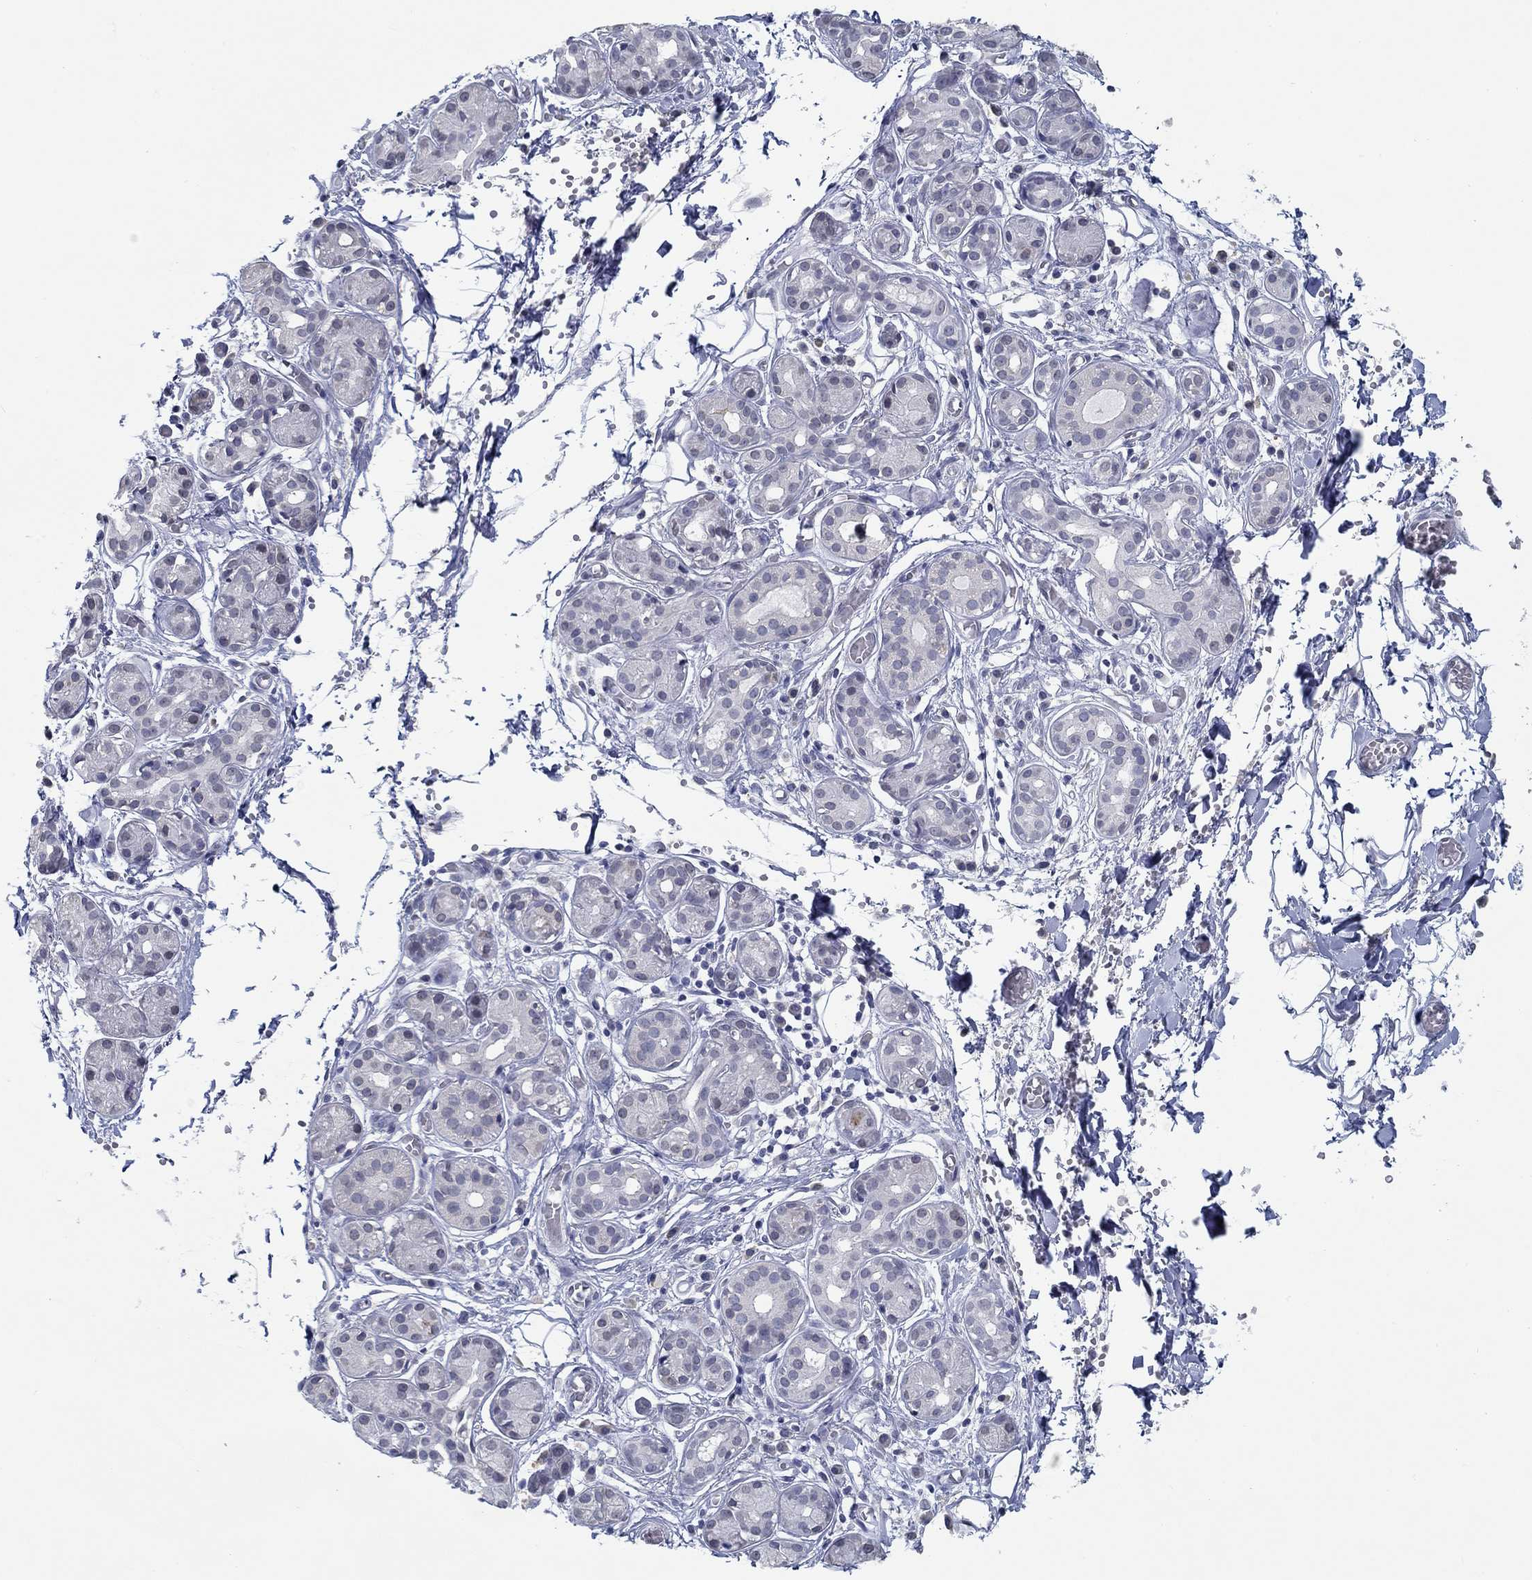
{"staining": {"intensity": "negative", "quantity": "none", "location": "none"}, "tissue": "salivary gland", "cell_type": "Glandular cells", "image_type": "normal", "snomed": [{"axis": "morphology", "description": "Normal tissue, NOS"}, {"axis": "topography", "description": "Salivary gland"}, {"axis": "topography", "description": "Peripheral nerve tissue"}], "caption": "DAB immunohistochemical staining of normal salivary gland displays no significant staining in glandular cells. Brightfield microscopy of immunohistochemistry stained with DAB (brown) and hematoxylin (blue), captured at high magnification.", "gene": "NUP155", "patient": {"sex": "male", "age": 71}}